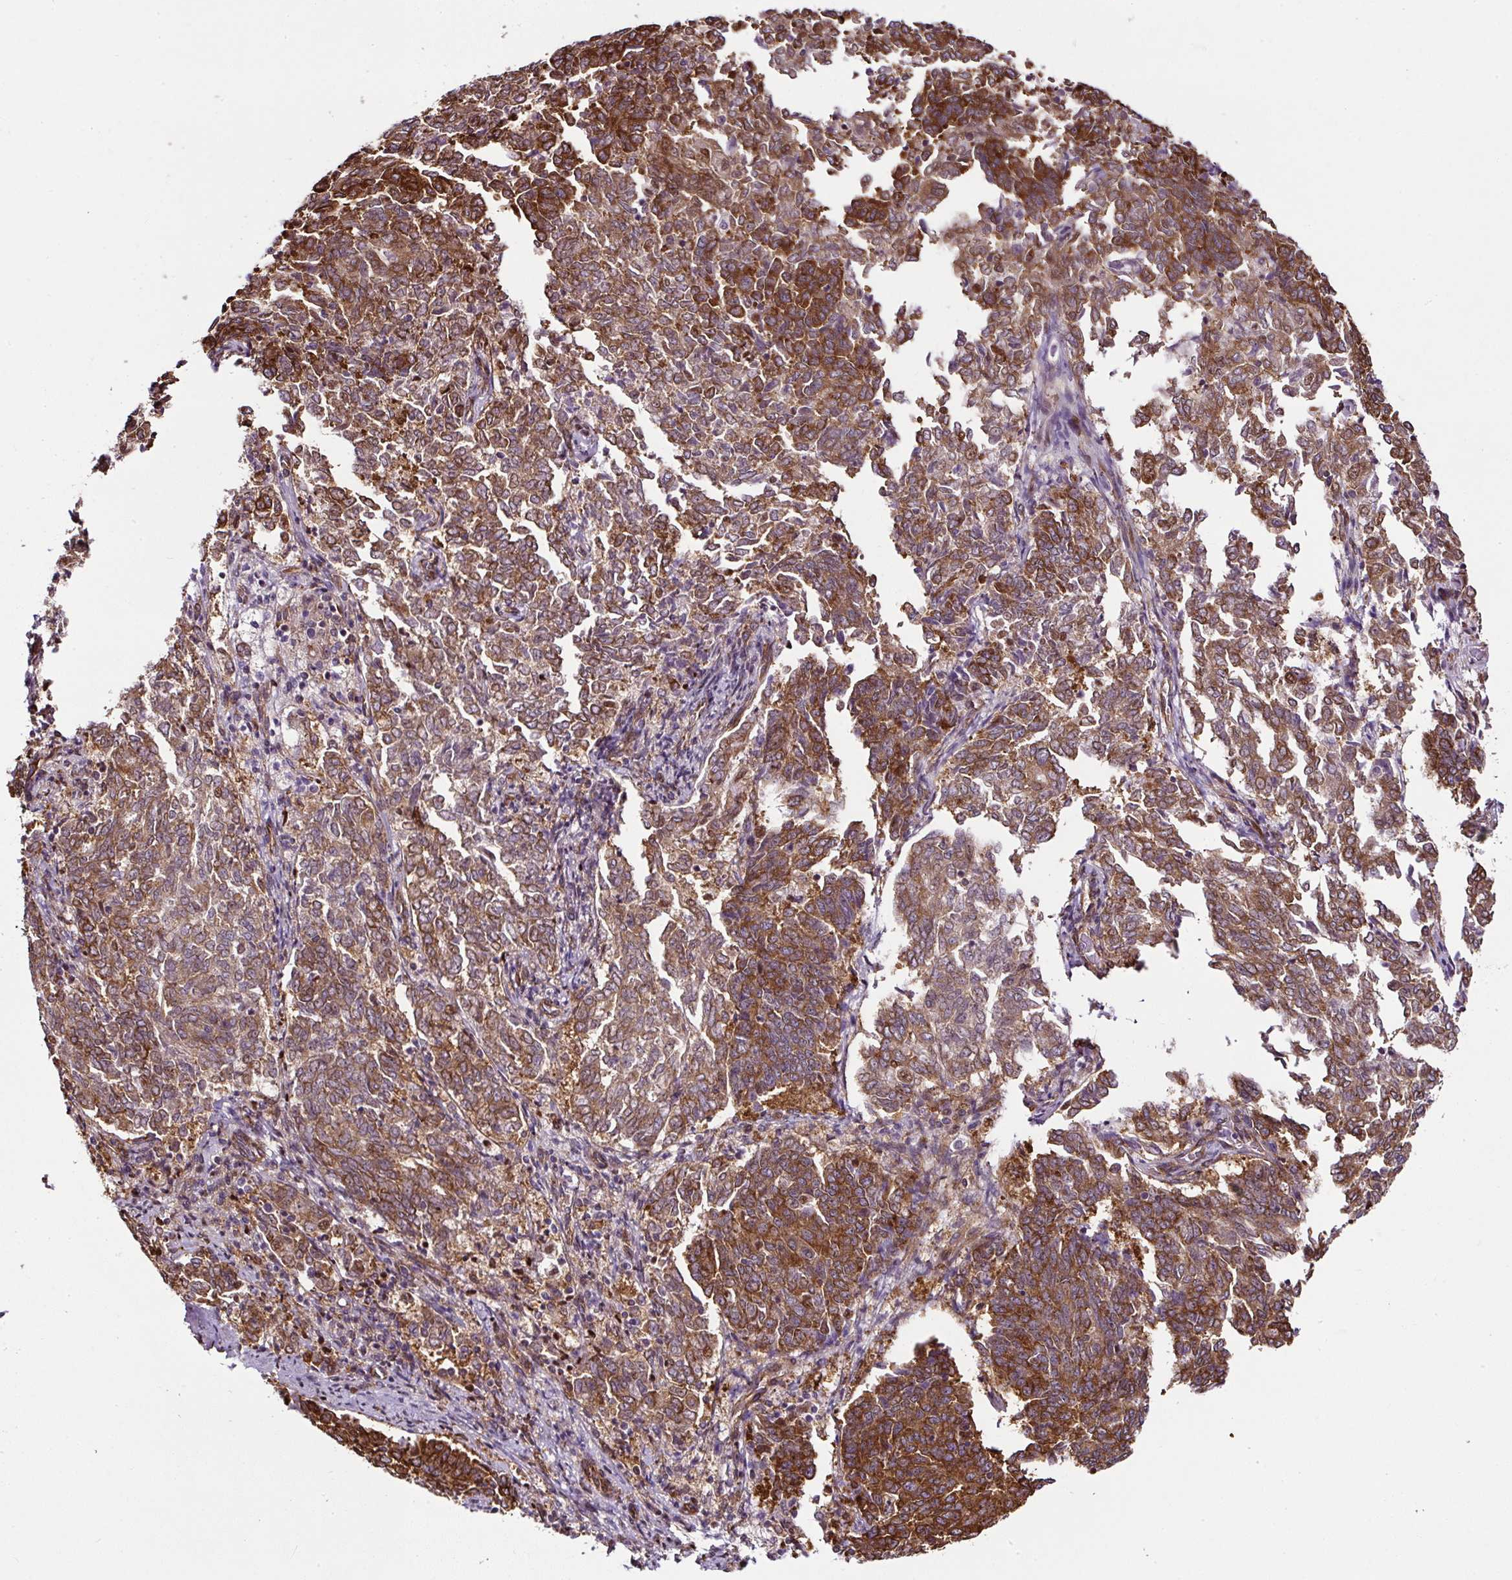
{"staining": {"intensity": "strong", "quantity": ">75%", "location": "cytoplasmic/membranous"}, "tissue": "endometrial cancer", "cell_type": "Tumor cells", "image_type": "cancer", "snomed": [{"axis": "morphology", "description": "Adenocarcinoma, NOS"}, {"axis": "topography", "description": "Endometrium"}], "caption": "Endometrial cancer stained with DAB IHC exhibits high levels of strong cytoplasmic/membranous expression in about >75% of tumor cells.", "gene": "KDM4E", "patient": {"sex": "female", "age": 80}}